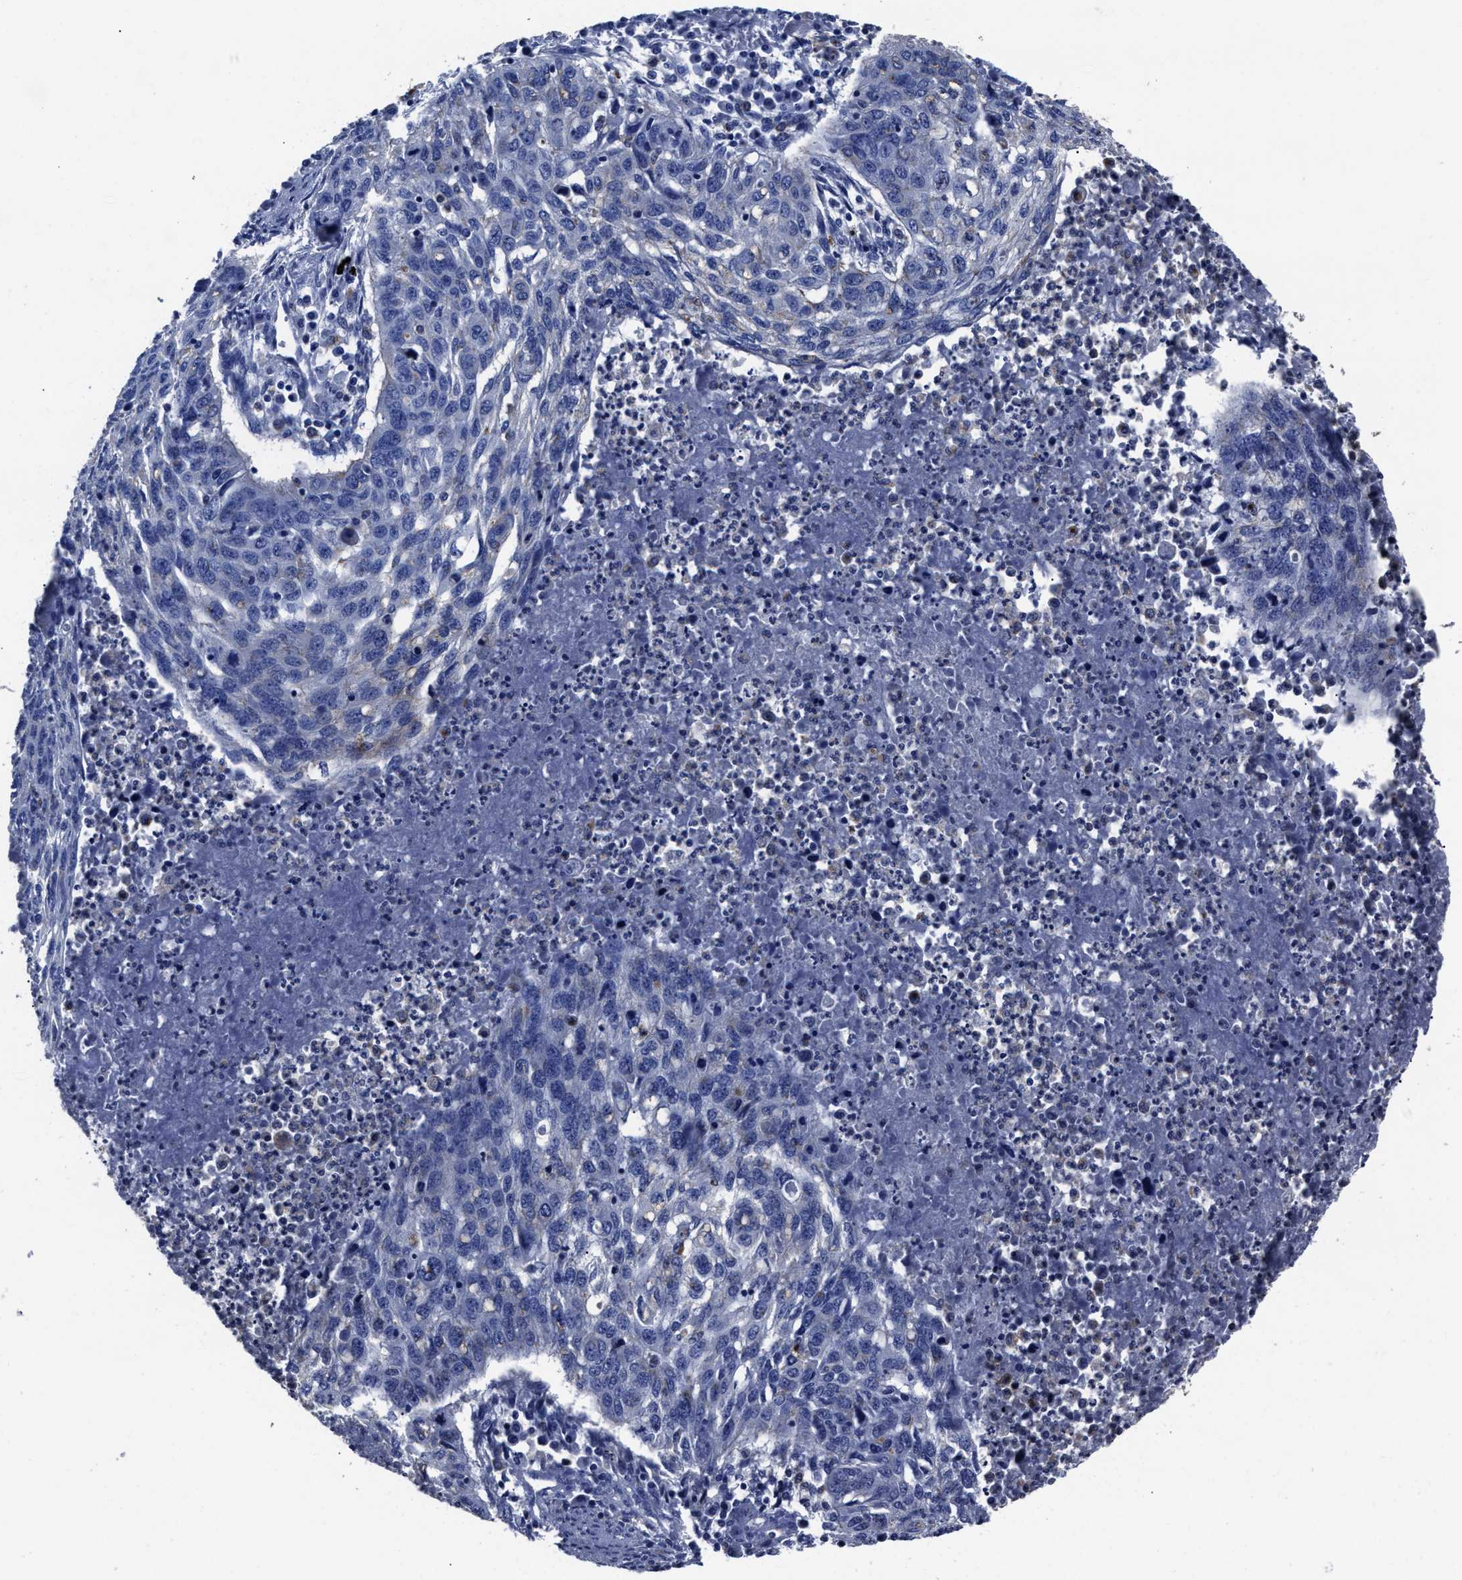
{"staining": {"intensity": "negative", "quantity": "none", "location": "none"}, "tissue": "lung cancer", "cell_type": "Tumor cells", "image_type": "cancer", "snomed": [{"axis": "morphology", "description": "Squamous cell carcinoma, NOS"}, {"axis": "topography", "description": "Lung"}], "caption": "High power microscopy photomicrograph of an immunohistochemistry histopathology image of lung cancer, revealing no significant positivity in tumor cells.", "gene": "LAMTOR4", "patient": {"sex": "female", "age": 63}}